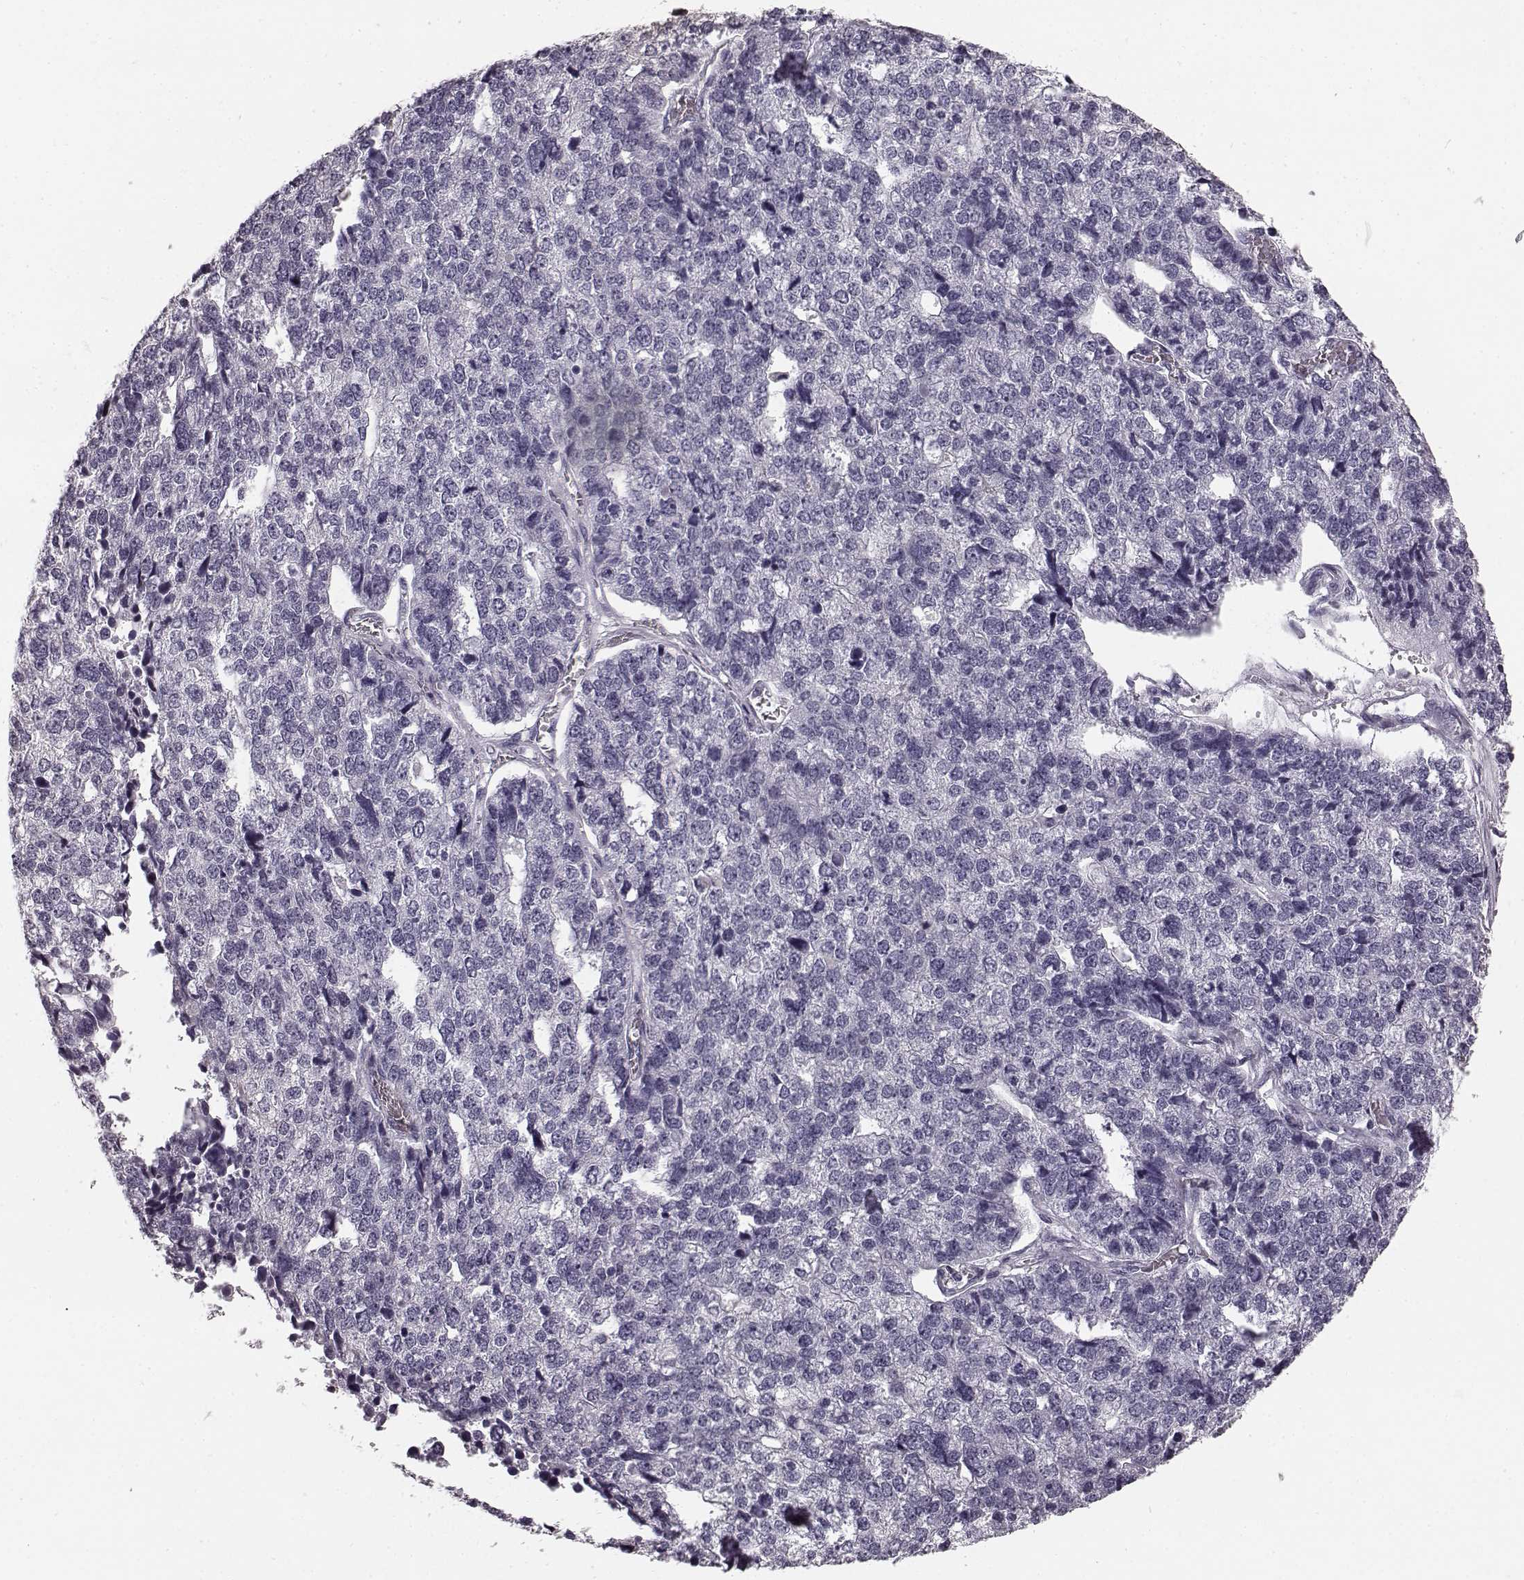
{"staining": {"intensity": "negative", "quantity": "none", "location": "none"}, "tissue": "stomach cancer", "cell_type": "Tumor cells", "image_type": "cancer", "snomed": [{"axis": "morphology", "description": "Adenocarcinoma, NOS"}, {"axis": "topography", "description": "Stomach"}], "caption": "Human stomach cancer stained for a protein using immunohistochemistry (IHC) reveals no expression in tumor cells.", "gene": "RIT2", "patient": {"sex": "male", "age": 69}}